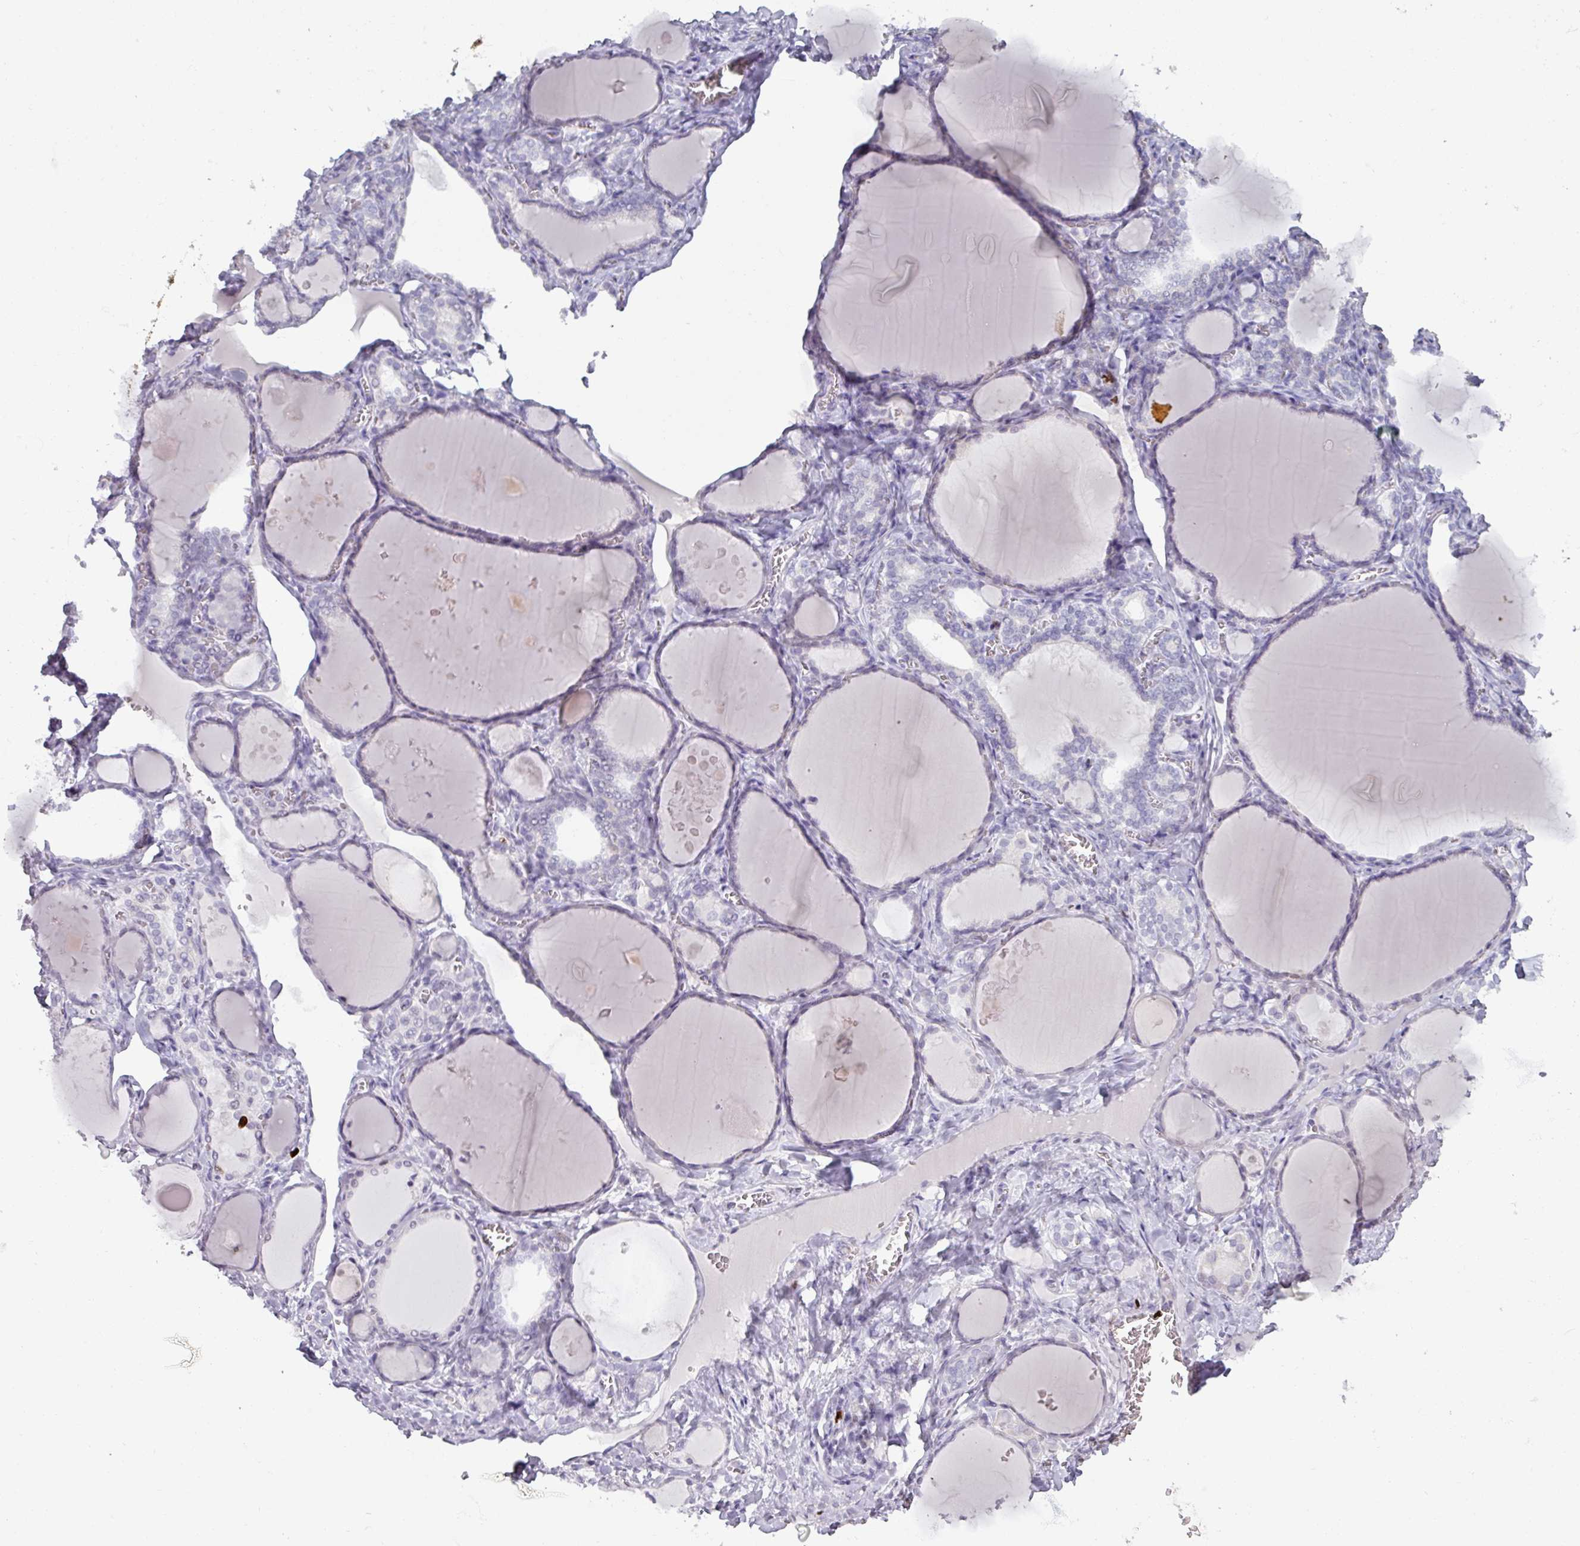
{"staining": {"intensity": "negative", "quantity": "none", "location": "none"}, "tissue": "thyroid gland", "cell_type": "Glandular cells", "image_type": "normal", "snomed": [{"axis": "morphology", "description": "Normal tissue, NOS"}, {"axis": "topography", "description": "Thyroid gland"}], "caption": "High magnification brightfield microscopy of benign thyroid gland stained with DAB (3,3'-diaminobenzidine) (brown) and counterstained with hematoxylin (blue): glandular cells show no significant staining.", "gene": "ATAD2", "patient": {"sex": "female", "age": 42}}